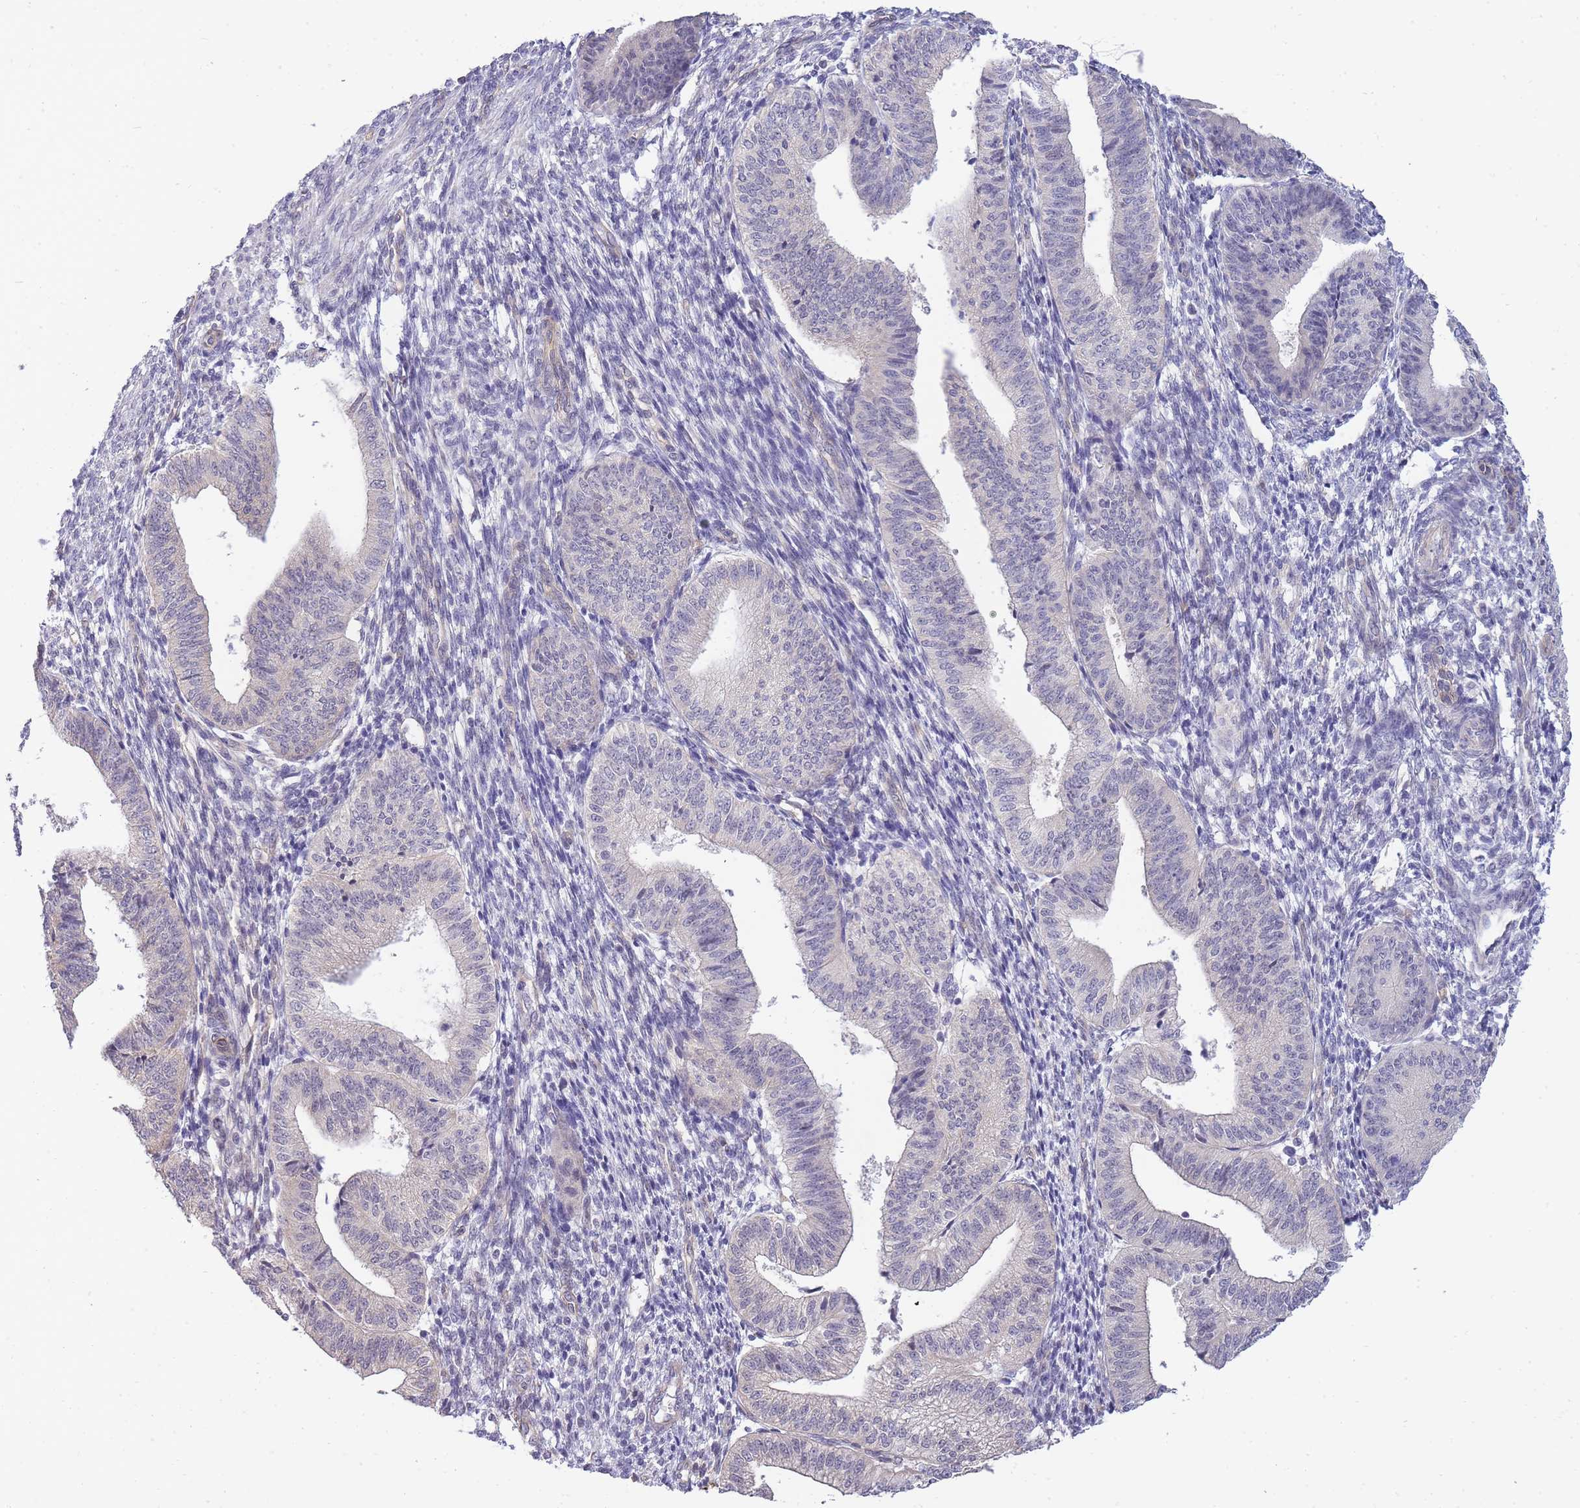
{"staining": {"intensity": "negative", "quantity": "none", "location": "none"}, "tissue": "endometrium", "cell_type": "Cells in endometrial stroma", "image_type": "normal", "snomed": [{"axis": "morphology", "description": "Normal tissue, NOS"}, {"axis": "topography", "description": "Endometrium"}], "caption": "Photomicrograph shows no protein staining in cells in endometrial stroma of normal endometrium. Nuclei are stained in blue.", "gene": "C19orf25", "patient": {"sex": "female", "age": 34}}